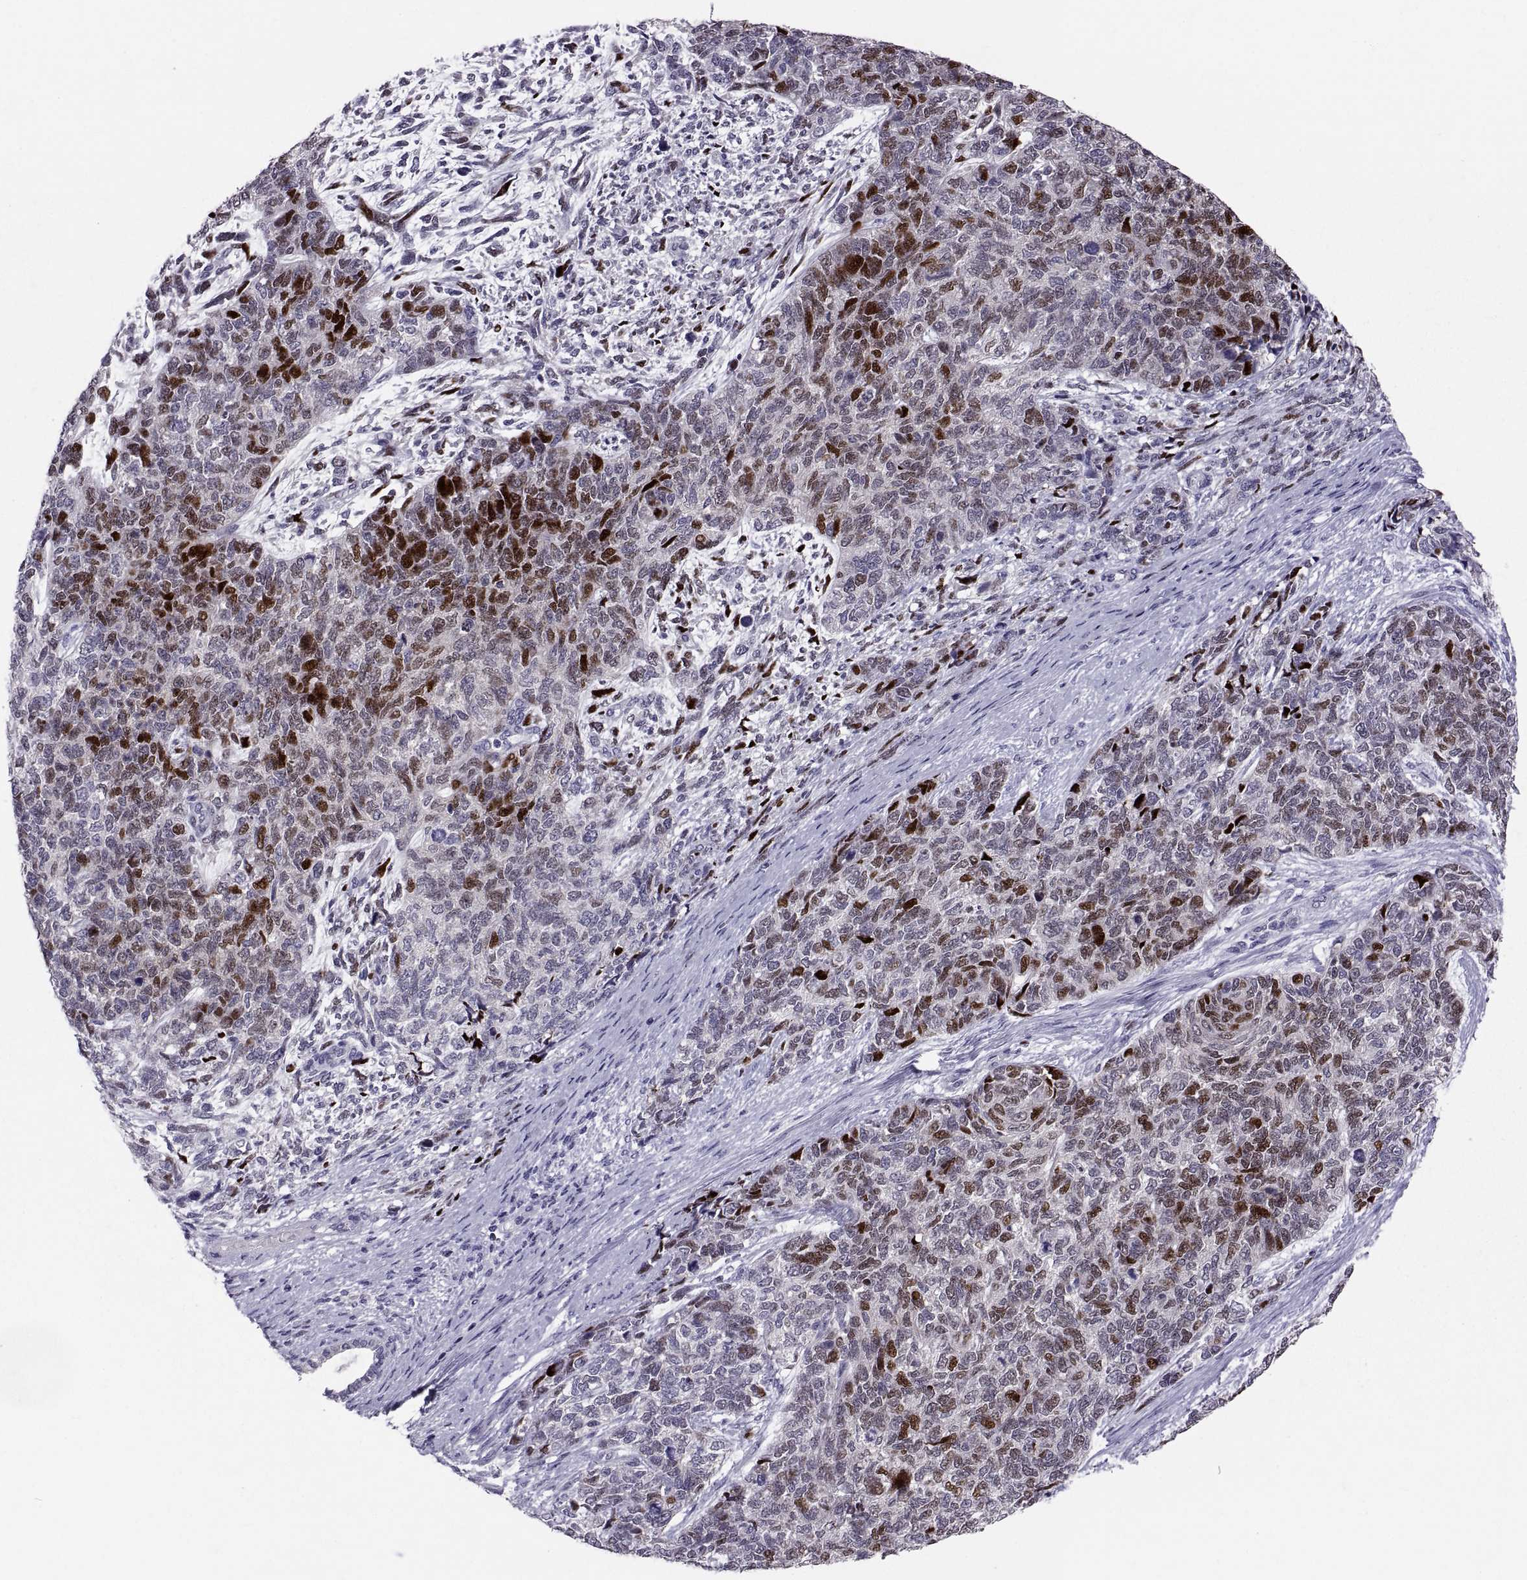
{"staining": {"intensity": "strong", "quantity": "25%-75%", "location": "nuclear"}, "tissue": "cervical cancer", "cell_type": "Tumor cells", "image_type": "cancer", "snomed": [{"axis": "morphology", "description": "Squamous cell carcinoma, NOS"}, {"axis": "topography", "description": "Cervix"}], "caption": "DAB immunohistochemical staining of cervical cancer (squamous cell carcinoma) displays strong nuclear protein staining in approximately 25%-75% of tumor cells. Using DAB (brown) and hematoxylin (blue) stains, captured at high magnification using brightfield microscopy.", "gene": "PTN", "patient": {"sex": "female", "age": 63}}